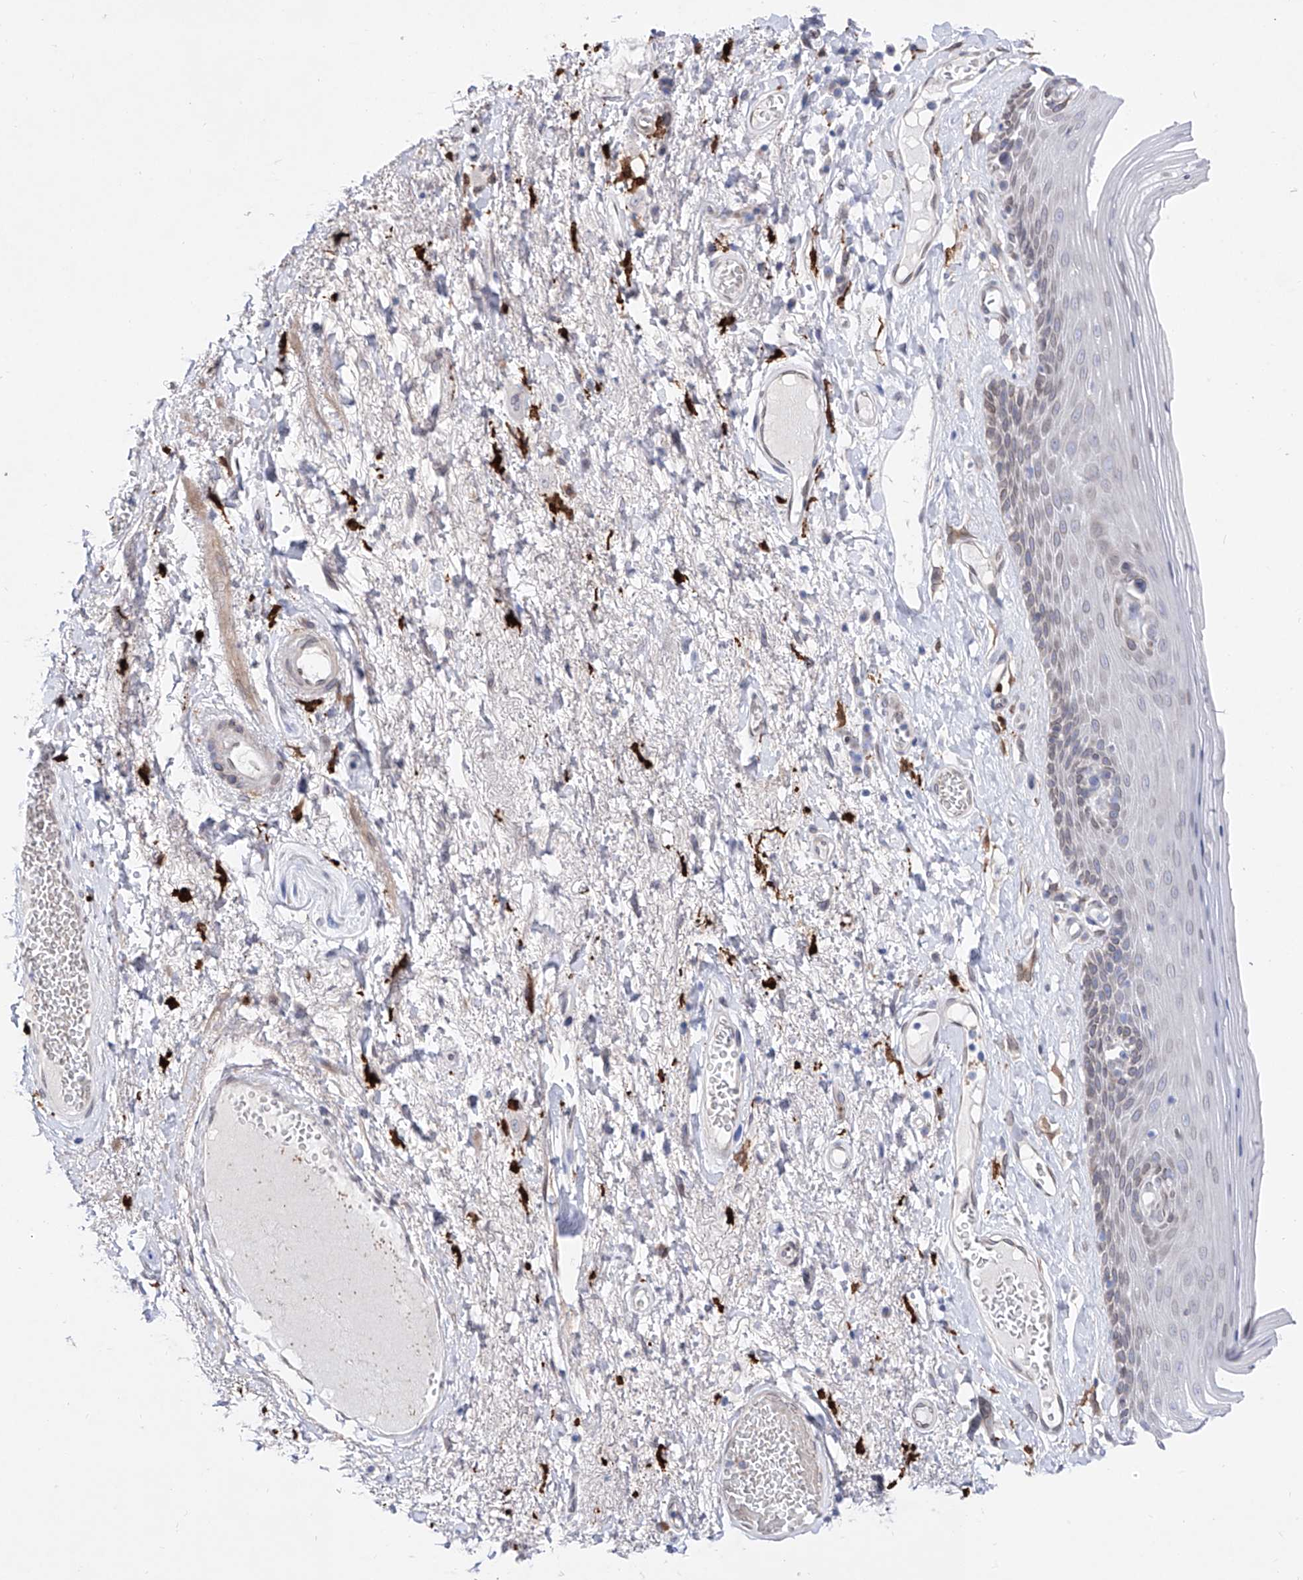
{"staining": {"intensity": "weak", "quantity": "<25%", "location": "cytoplasmic/membranous,nuclear"}, "tissue": "skin", "cell_type": "Epidermal cells", "image_type": "normal", "snomed": [{"axis": "morphology", "description": "Normal tissue, NOS"}, {"axis": "topography", "description": "Anal"}], "caption": "Immunohistochemical staining of normal skin exhibits no significant staining in epidermal cells. (Brightfield microscopy of DAB (3,3'-diaminobenzidine) immunohistochemistry (IHC) at high magnification).", "gene": "LCLAT1", "patient": {"sex": "male", "age": 69}}